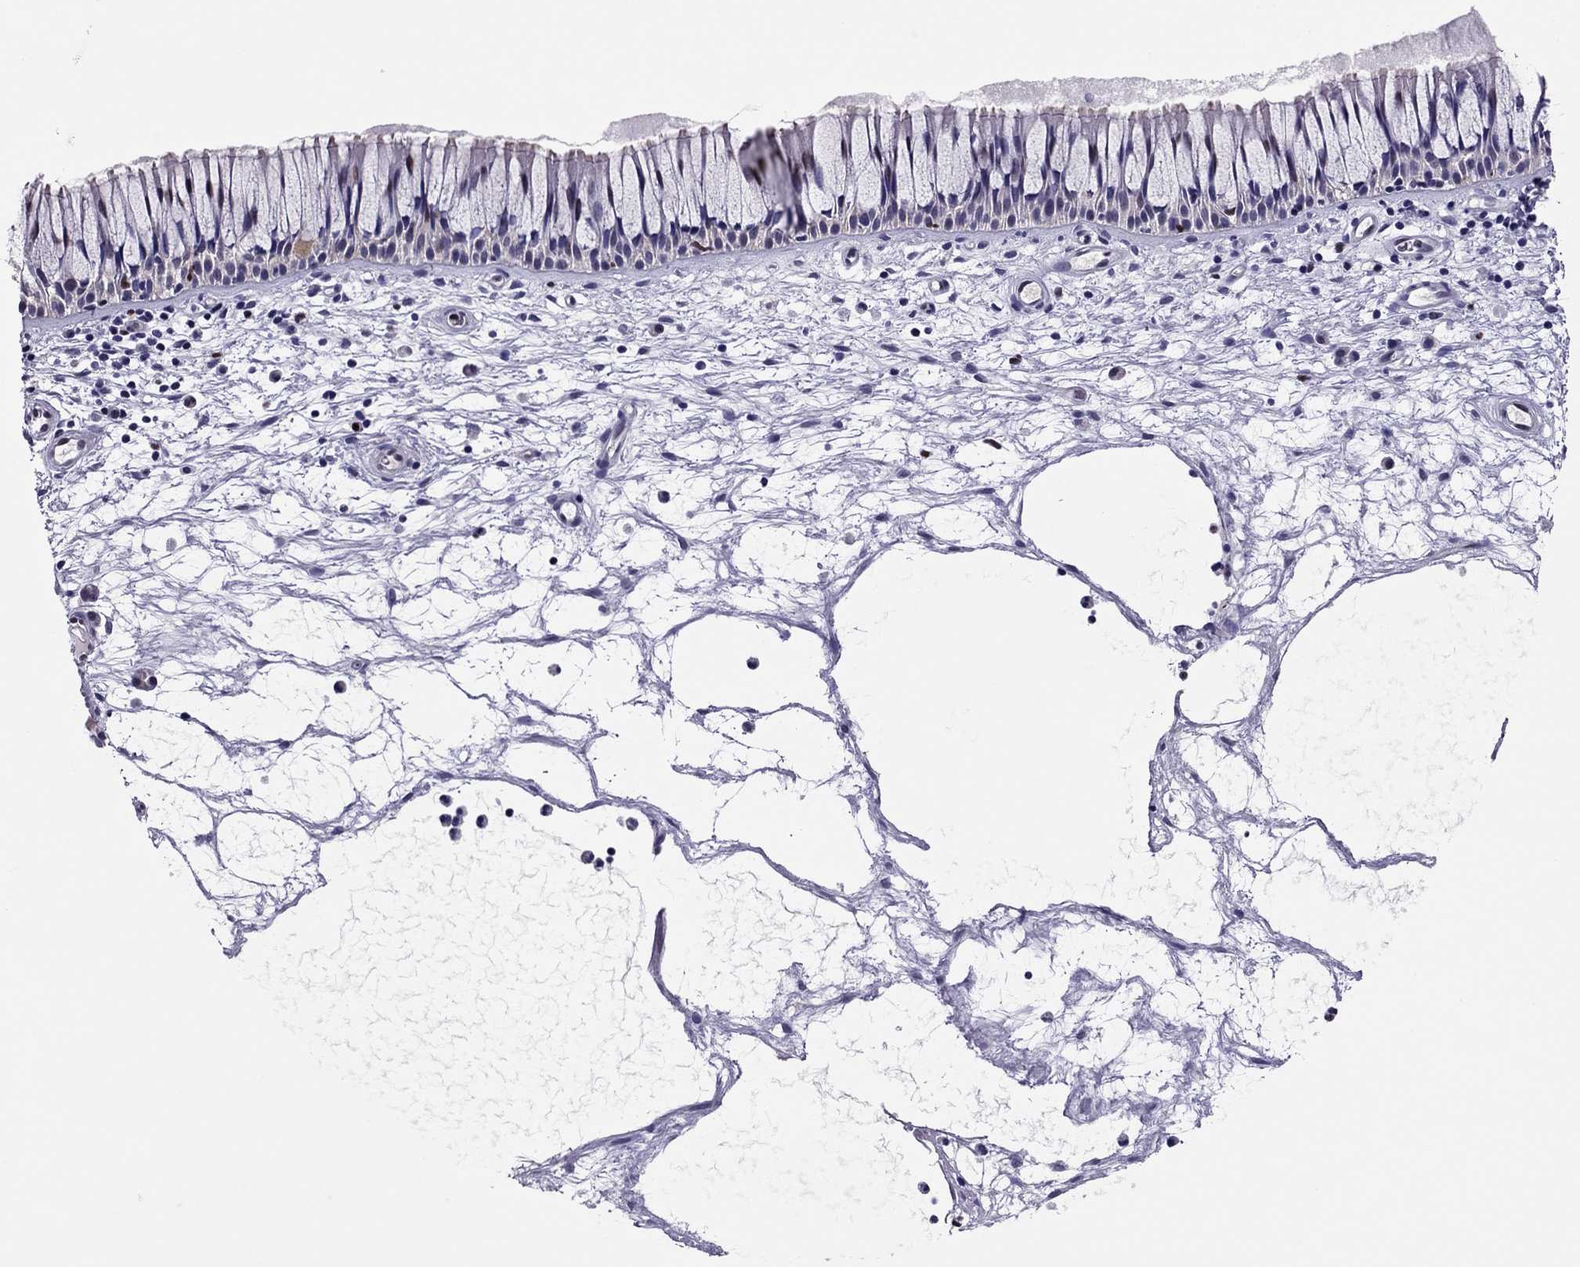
{"staining": {"intensity": "weak", "quantity": "<25%", "location": "nuclear"}, "tissue": "nasopharynx", "cell_type": "Respiratory epithelial cells", "image_type": "normal", "snomed": [{"axis": "morphology", "description": "Normal tissue, NOS"}, {"axis": "topography", "description": "Nasopharynx"}], "caption": "This photomicrograph is of unremarkable nasopharynx stained with immunohistochemistry to label a protein in brown with the nuclei are counter-stained blue. There is no staining in respiratory epithelial cells. (DAB (3,3'-diaminobenzidine) immunohistochemistry visualized using brightfield microscopy, high magnification).", "gene": "SPINT3", "patient": {"sex": "male", "age": 51}}